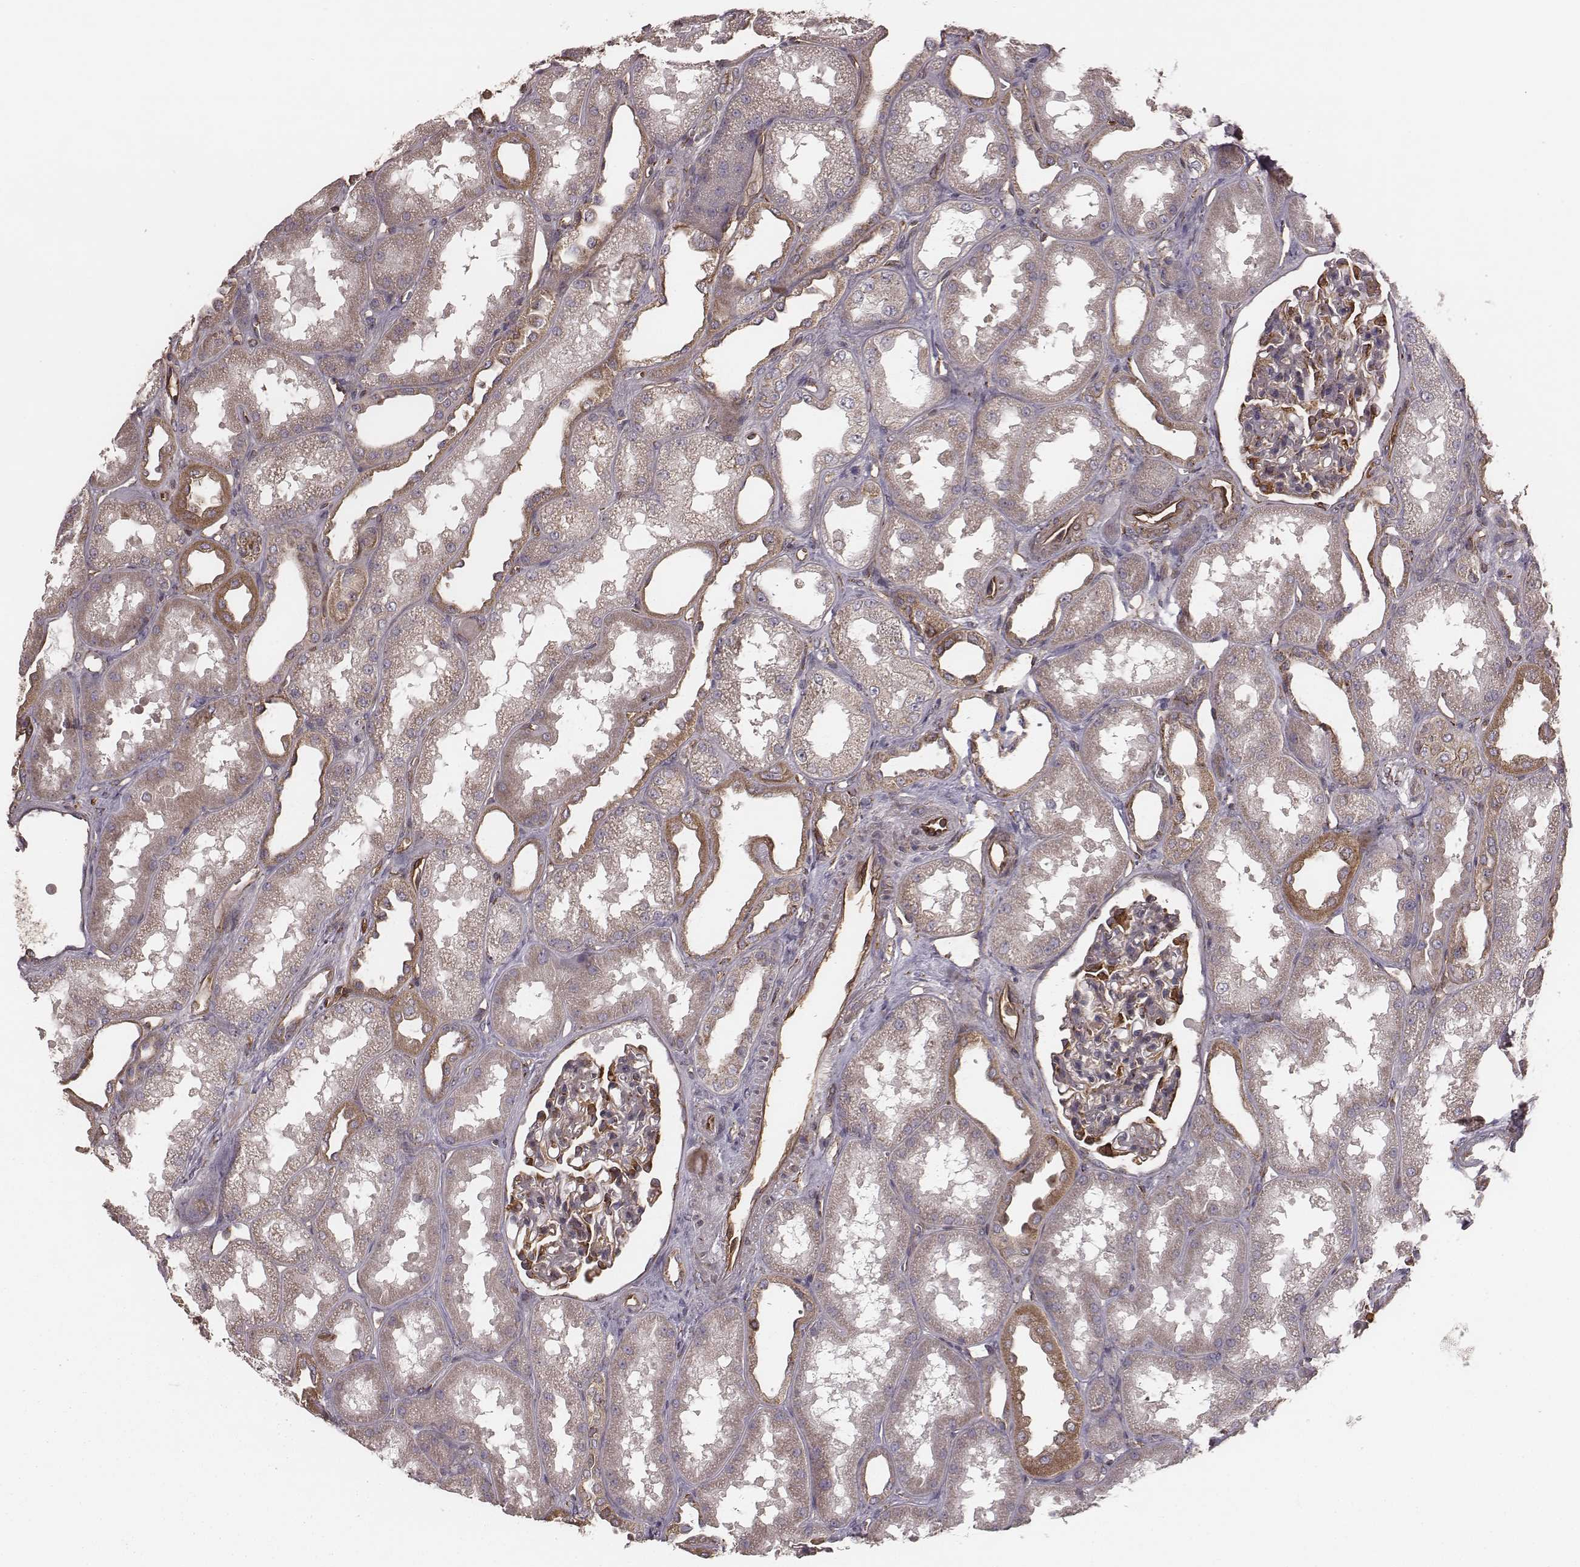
{"staining": {"intensity": "strong", "quantity": "25%-75%", "location": "cytoplasmic/membranous"}, "tissue": "kidney", "cell_type": "Cells in glomeruli", "image_type": "normal", "snomed": [{"axis": "morphology", "description": "Normal tissue, NOS"}, {"axis": "topography", "description": "Kidney"}], "caption": "Immunohistochemistry (IHC) (DAB) staining of unremarkable kidney reveals strong cytoplasmic/membranous protein staining in approximately 25%-75% of cells in glomeruli.", "gene": "PALMD", "patient": {"sex": "male", "age": 61}}